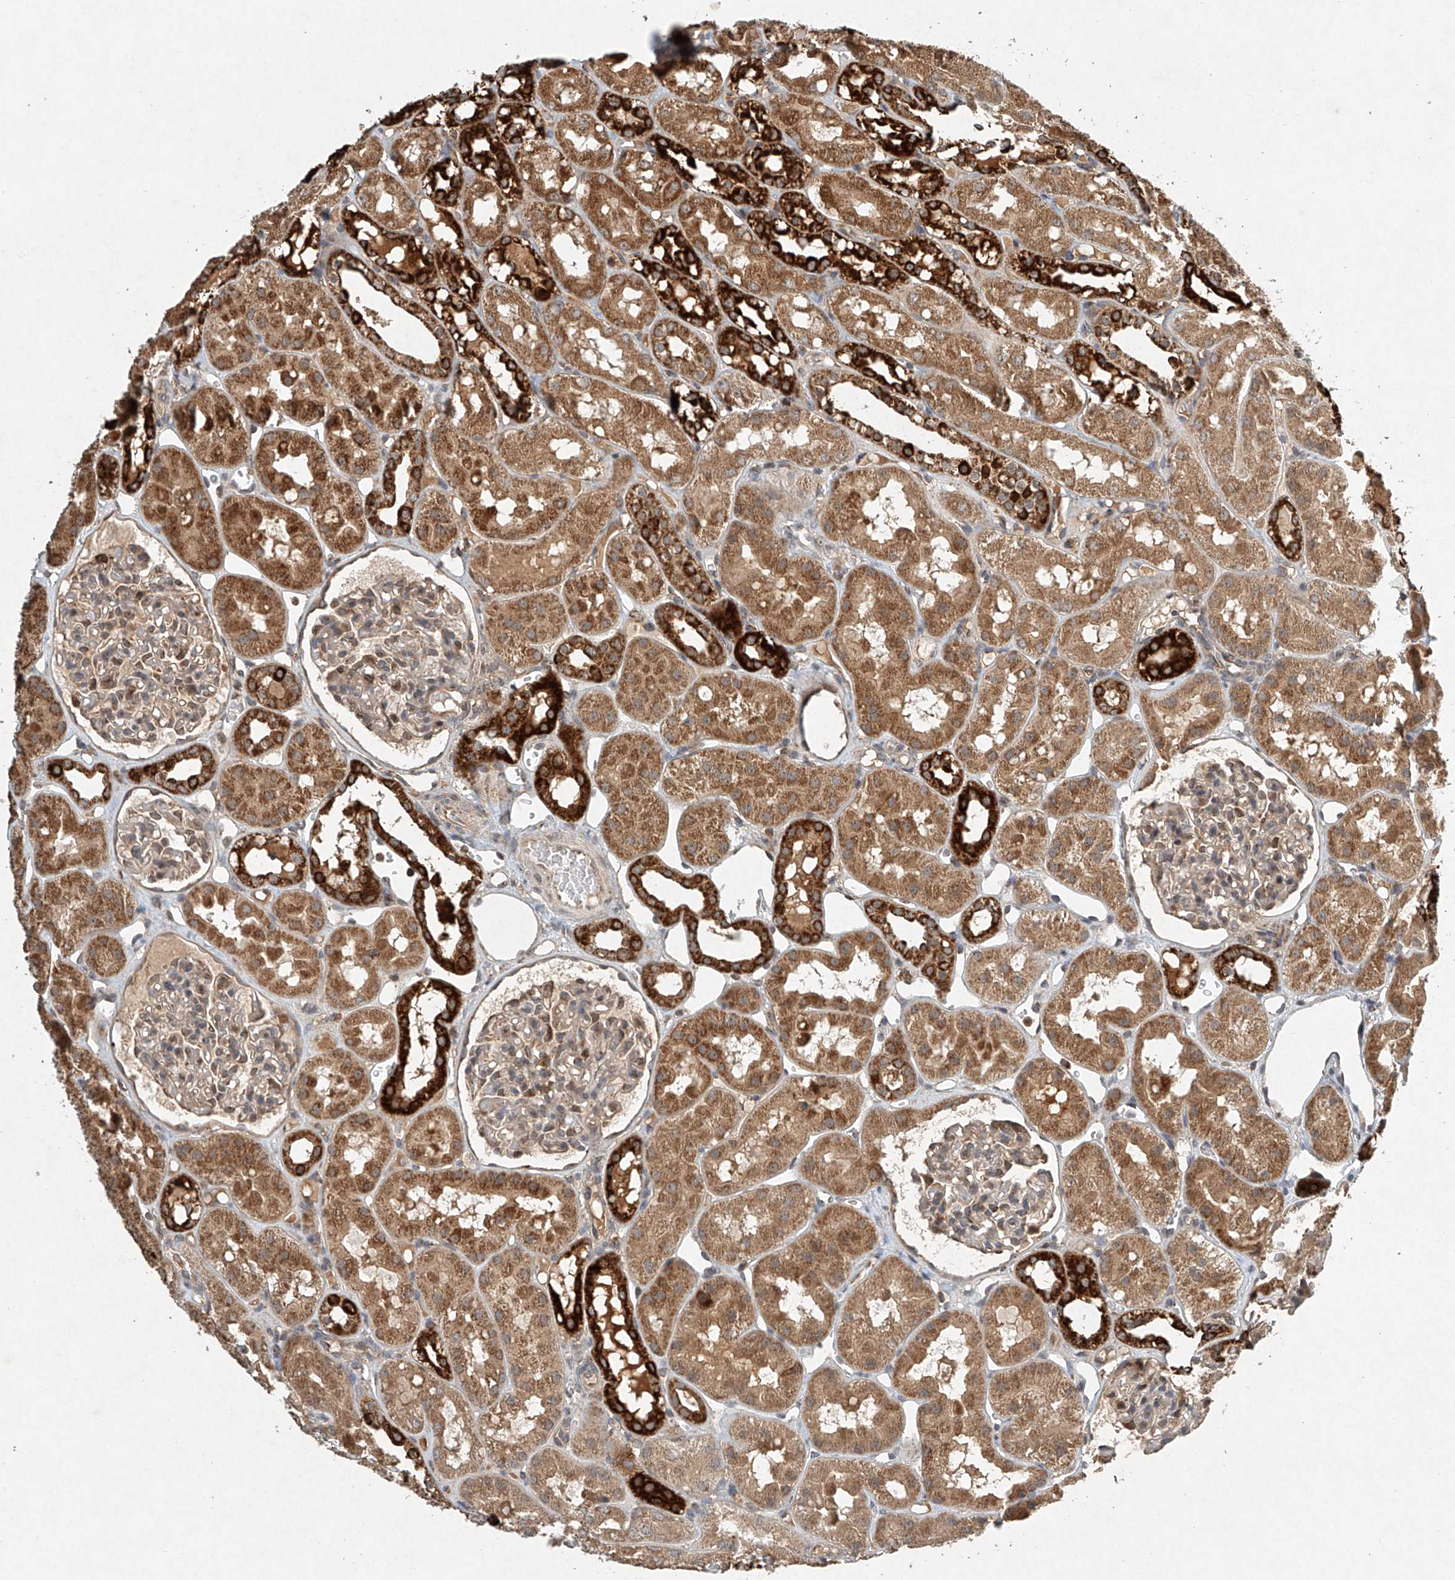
{"staining": {"intensity": "negative", "quantity": "none", "location": "none"}, "tissue": "kidney", "cell_type": "Cells in glomeruli", "image_type": "normal", "snomed": [{"axis": "morphology", "description": "Normal tissue, NOS"}, {"axis": "topography", "description": "Kidney"}], "caption": "This is an immunohistochemistry (IHC) micrograph of normal kidney. There is no staining in cells in glomeruli.", "gene": "DCAF11", "patient": {"sex": "male", "age": 16}}